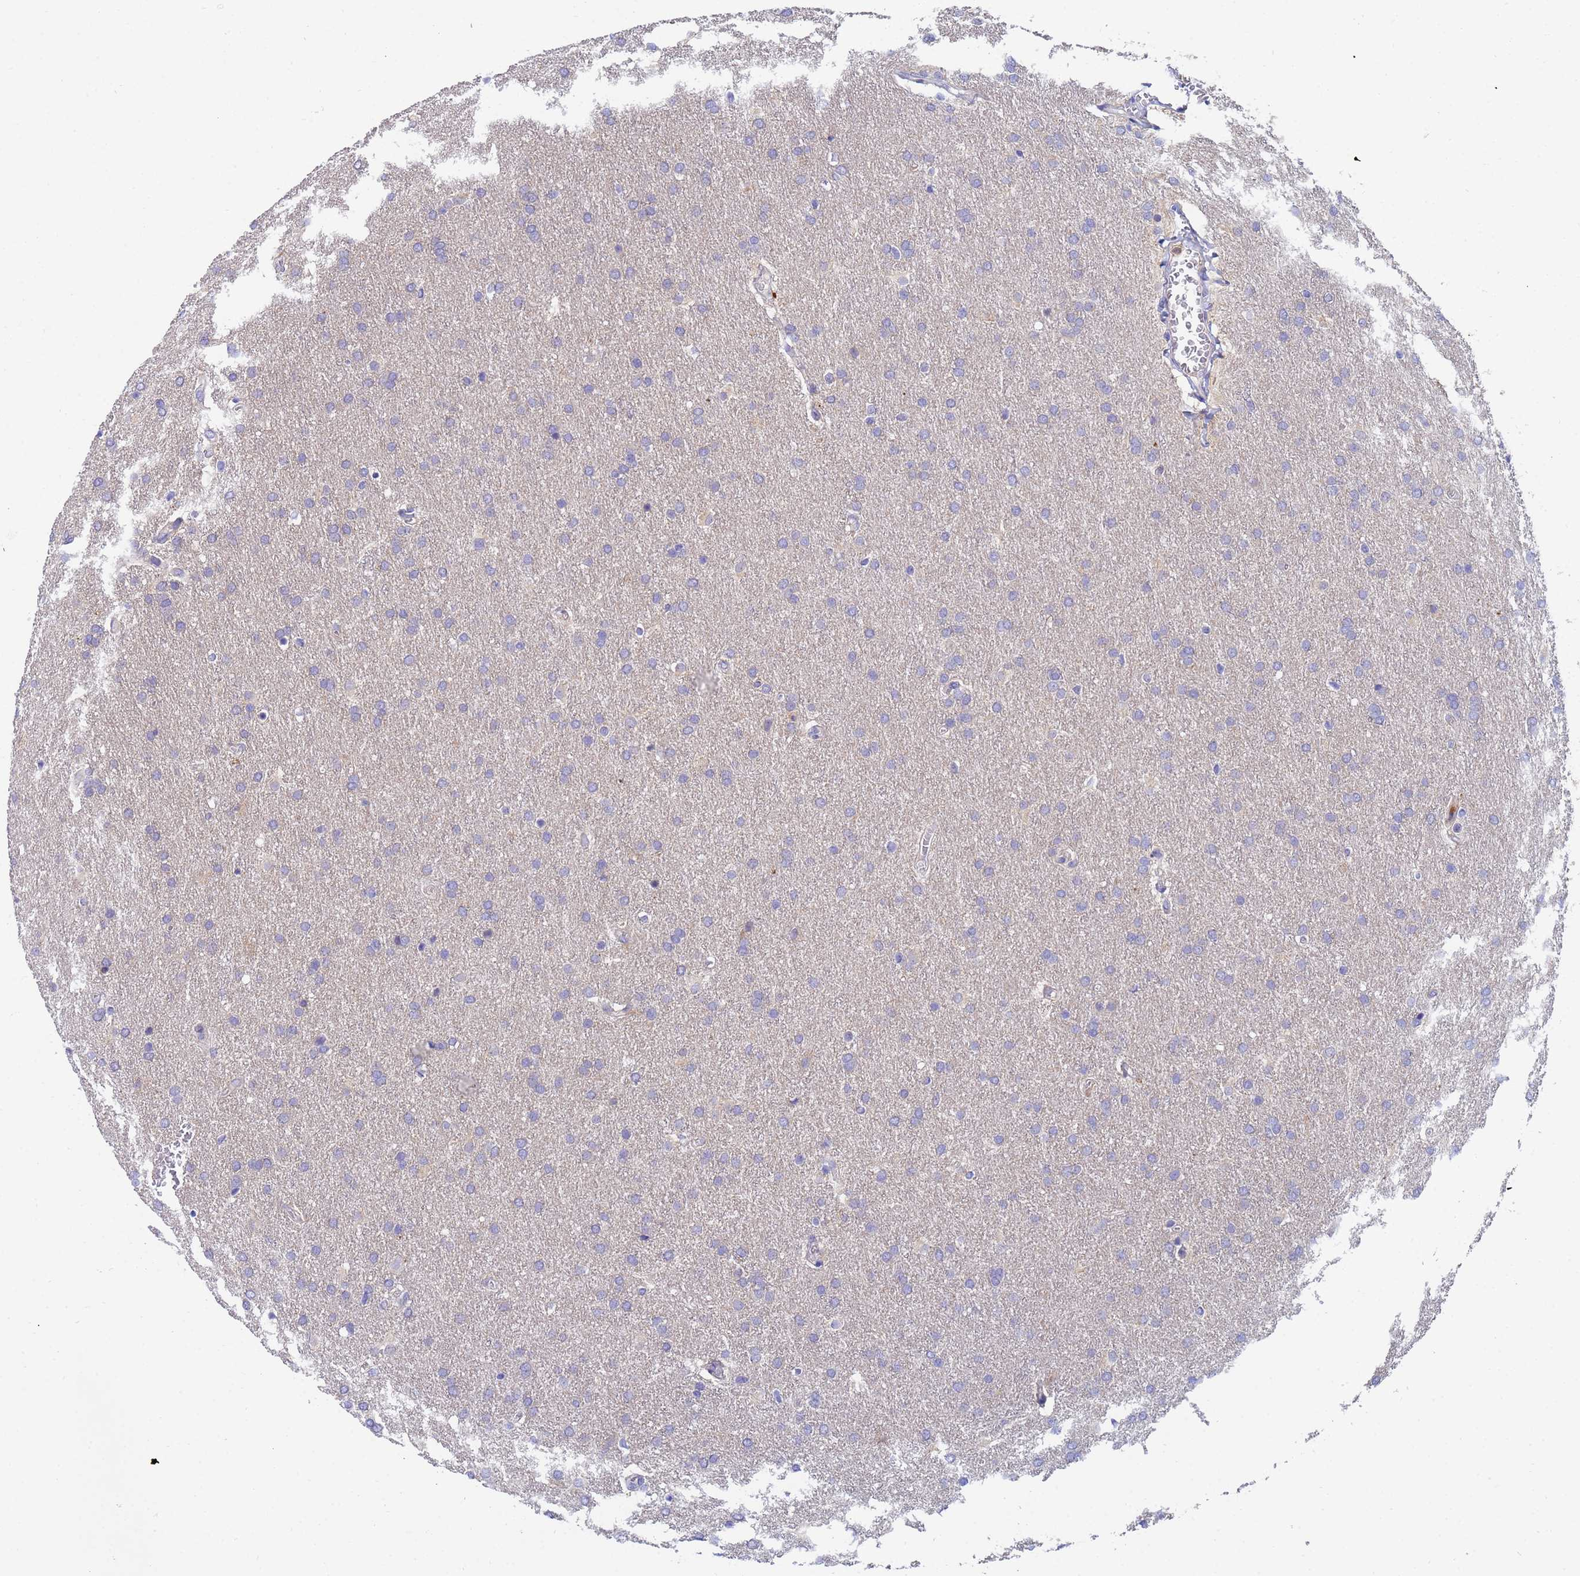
{"staining": {"intensity": "negative", "quantity": "none", "location": "none"}, "tissue": "glioma", "cell_type": "Tumor cells", "image_type": "cancer", "snomed": [{"axis": "morphology", "description": "Glioma, malignant, Low grade"}, {"axis": "topography", "description": "Brain"}], "caption": "Immunohistochemical staining of human glioma shows no significant positivity in tumor cells.", "gene": "TTLL11", "patient": {"sex": "female", "age": 32}}